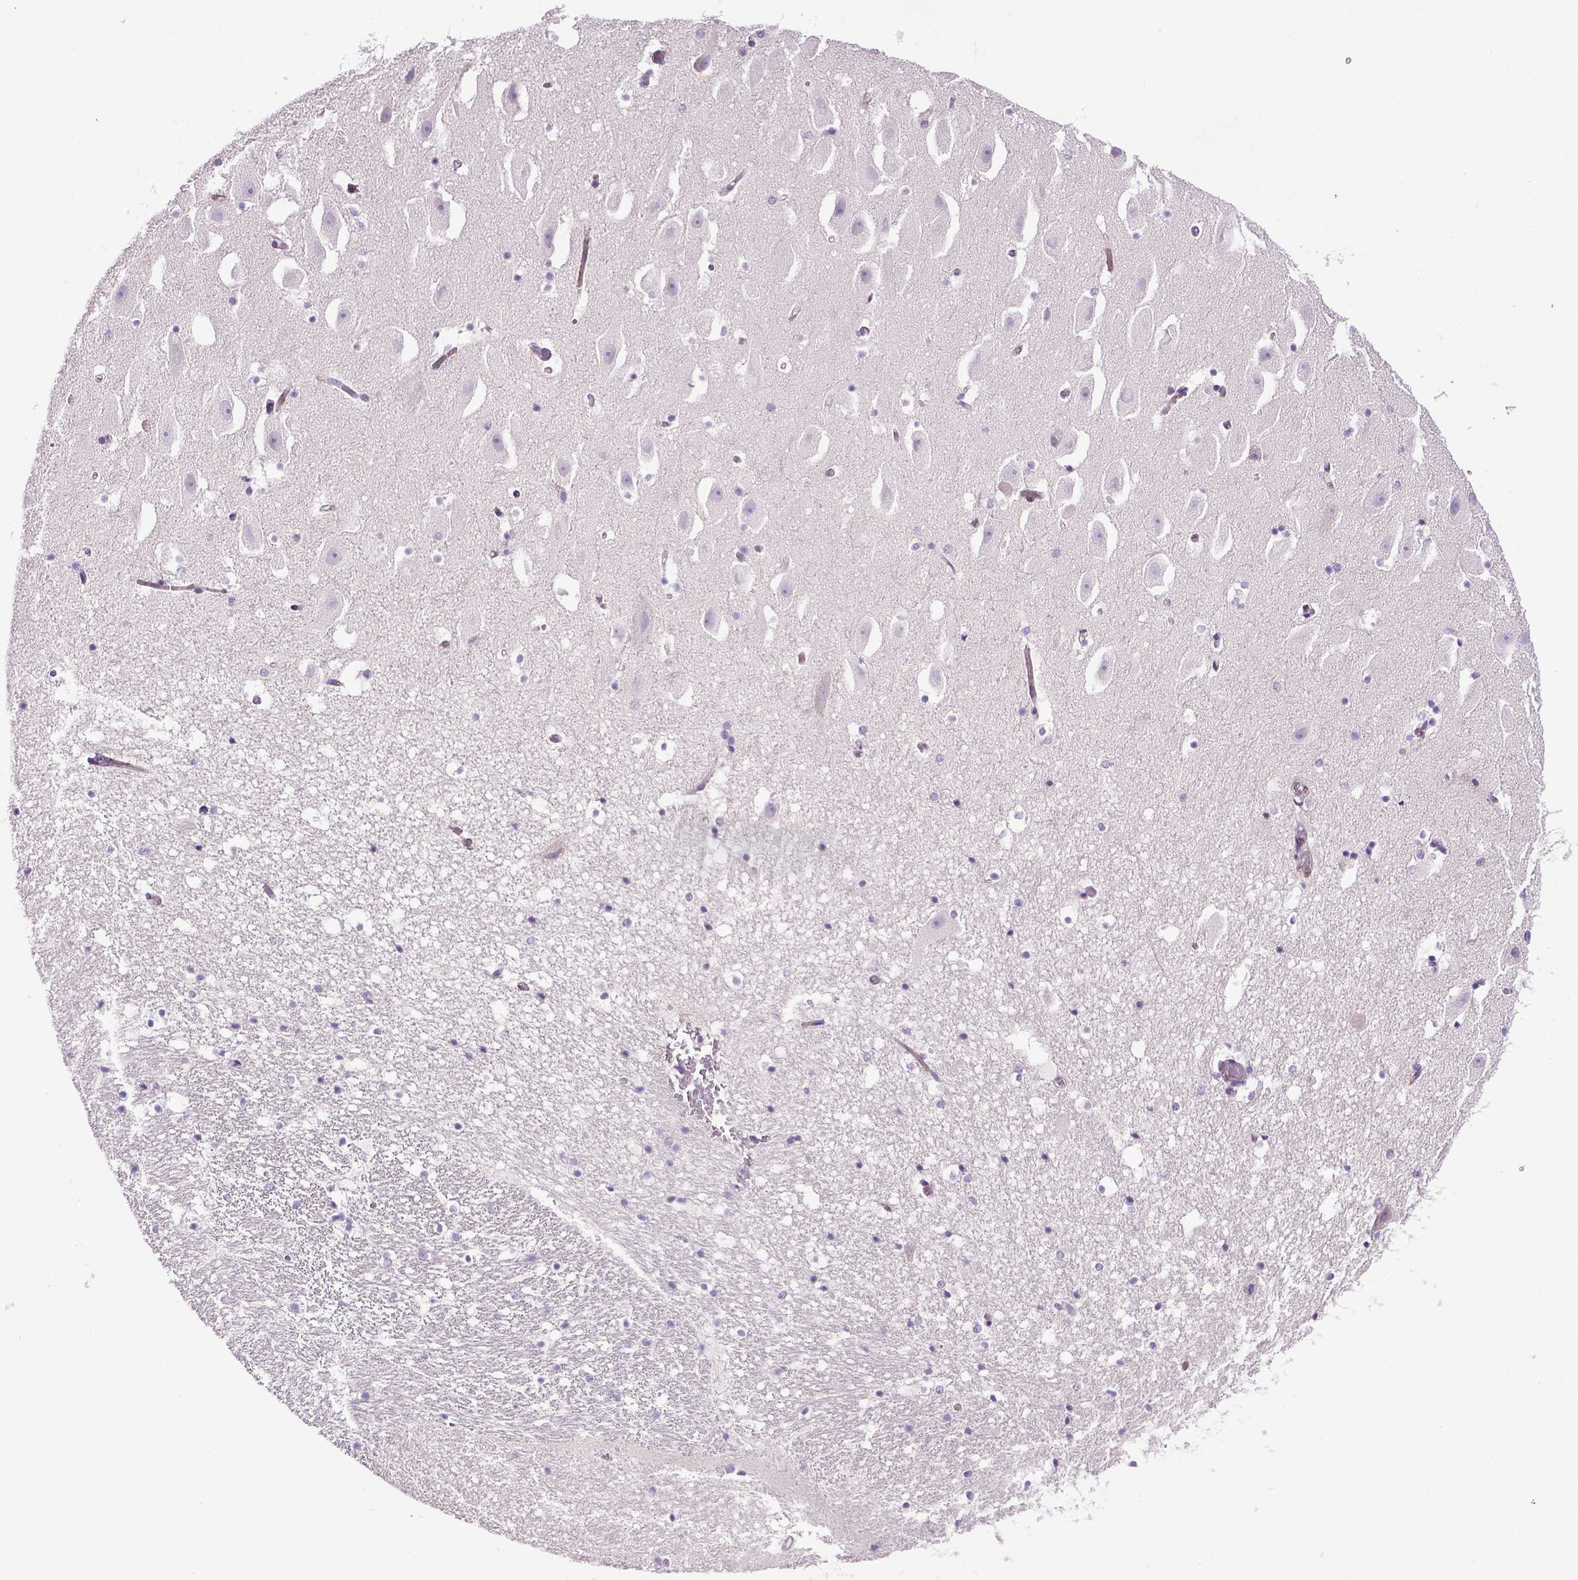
{"staining": {"intensity": "negative", "quantity": "none", "location": "none"}, "tissue": "hippocampus", "cell_type": "Glial cells", "image_type": "normal", "snomed": [{"axis": "morphology", "description": "Normal tissue, NOS"}, {"axis": "topography", "description": "Hippocampus"}], "caption": "High magnification brightfield microscopy of unremarkable hippocampus stained with DAB (brown) and counterstained with hematoxylin (blue): glial cells show no significant staining. (DAB immunohistochemistry, high magnification).", "gene": "PTGER3", "patient": {"sex": "male", "age": 26}}